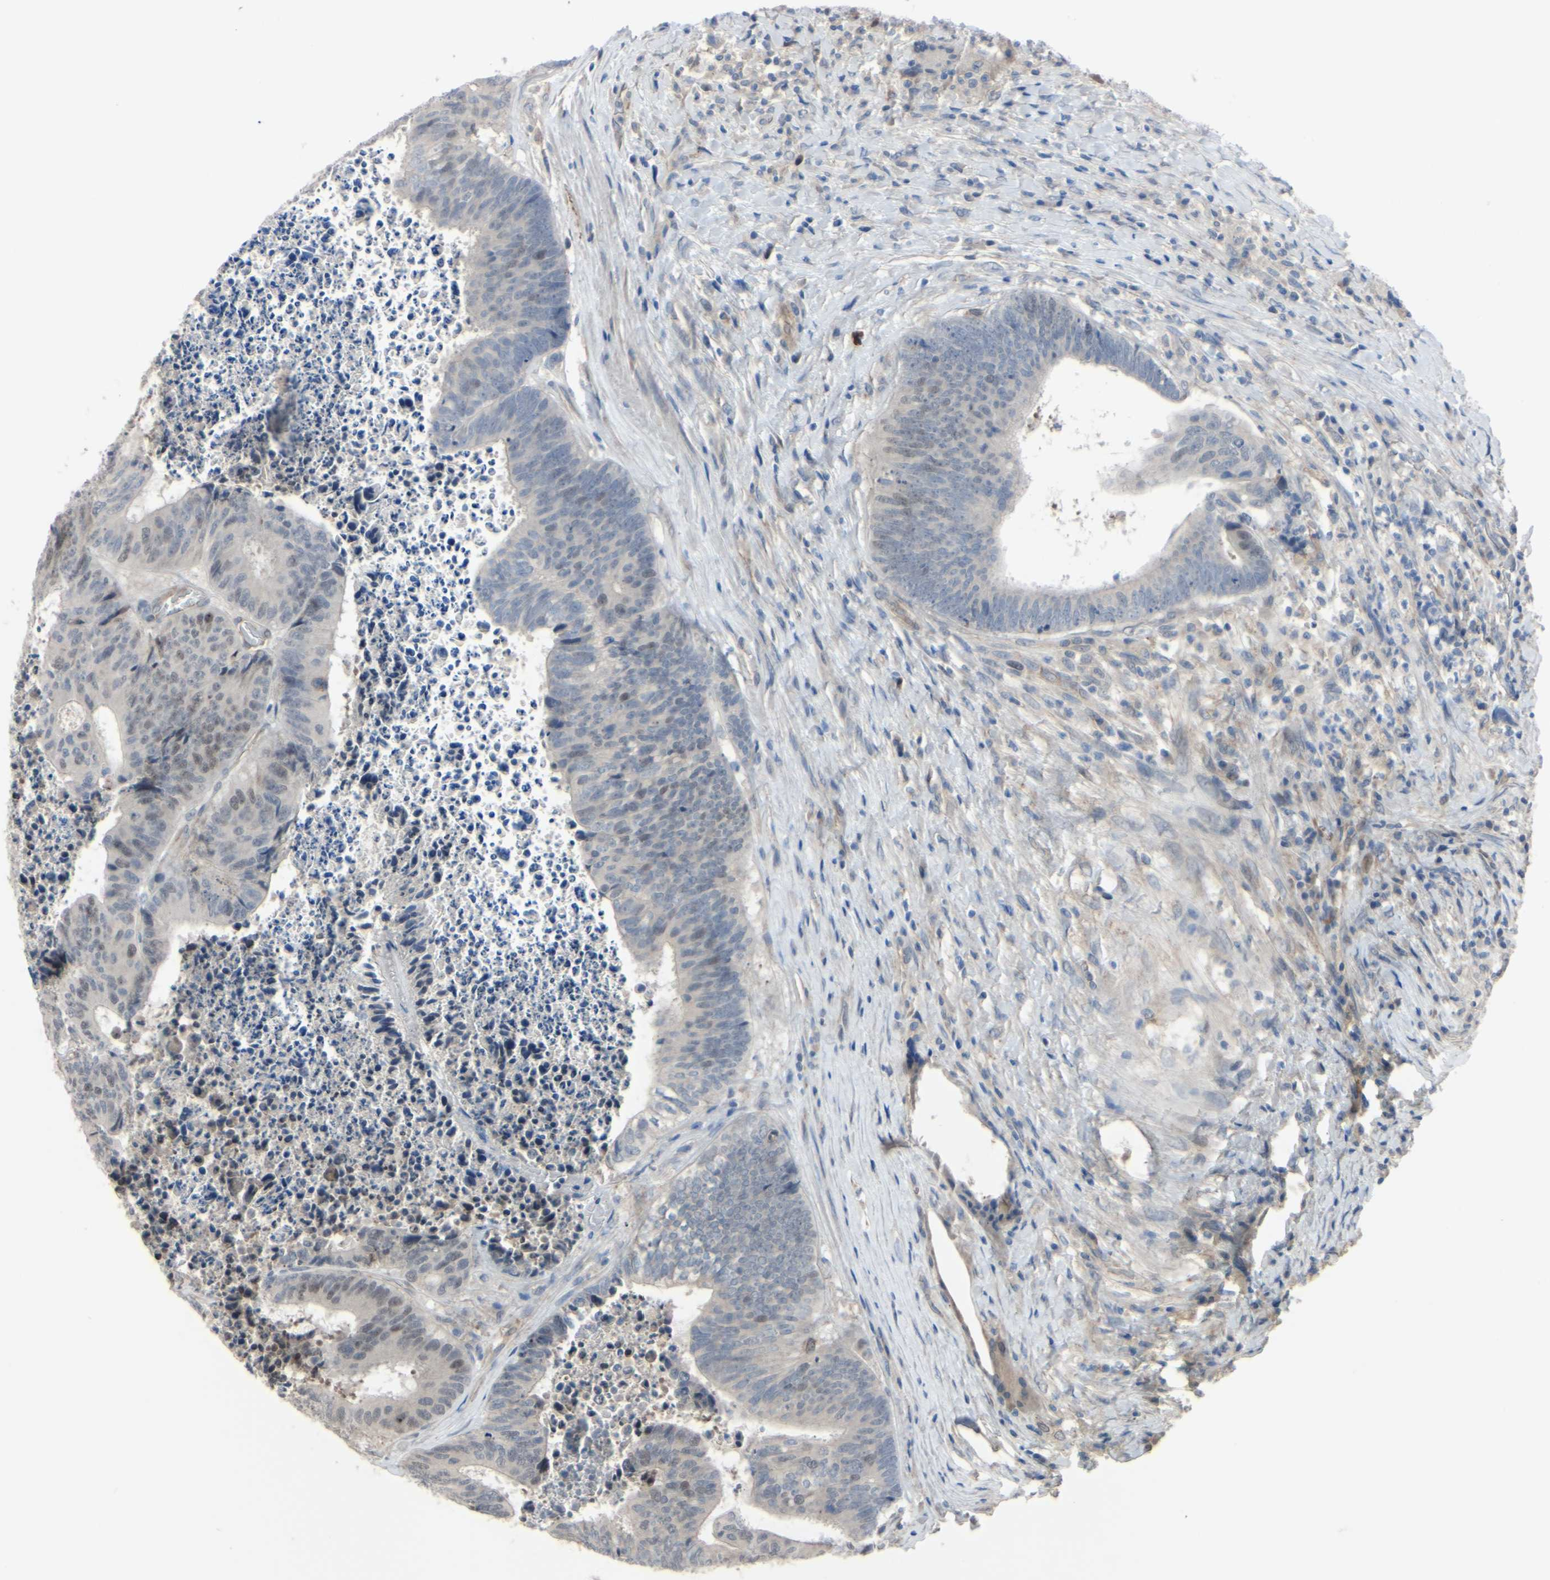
{"staining": {"intensity": "weak", "quantity": "<25%", "location": "nuclear"}, "tissue": "colorectal cancer", "cell_type": "Tumor cells", "image_type": "cancer", "snomed": [{"axis": "morphology", "description": "Adenocarcinoma, NOS"}, {"axis": "topography", "description": "Rectum"}], "caption": "Tumor cells are negative for brown protein staining in colorectal cancer (adenocarcinoma). Brightfield microscopy of immunohistochemistry (IHC) stained with DAB (brown) and hematoxylin (blue), captured at high magnification.", "gene": "LHX9", "patient": {"sex": "male", "age": 72}}